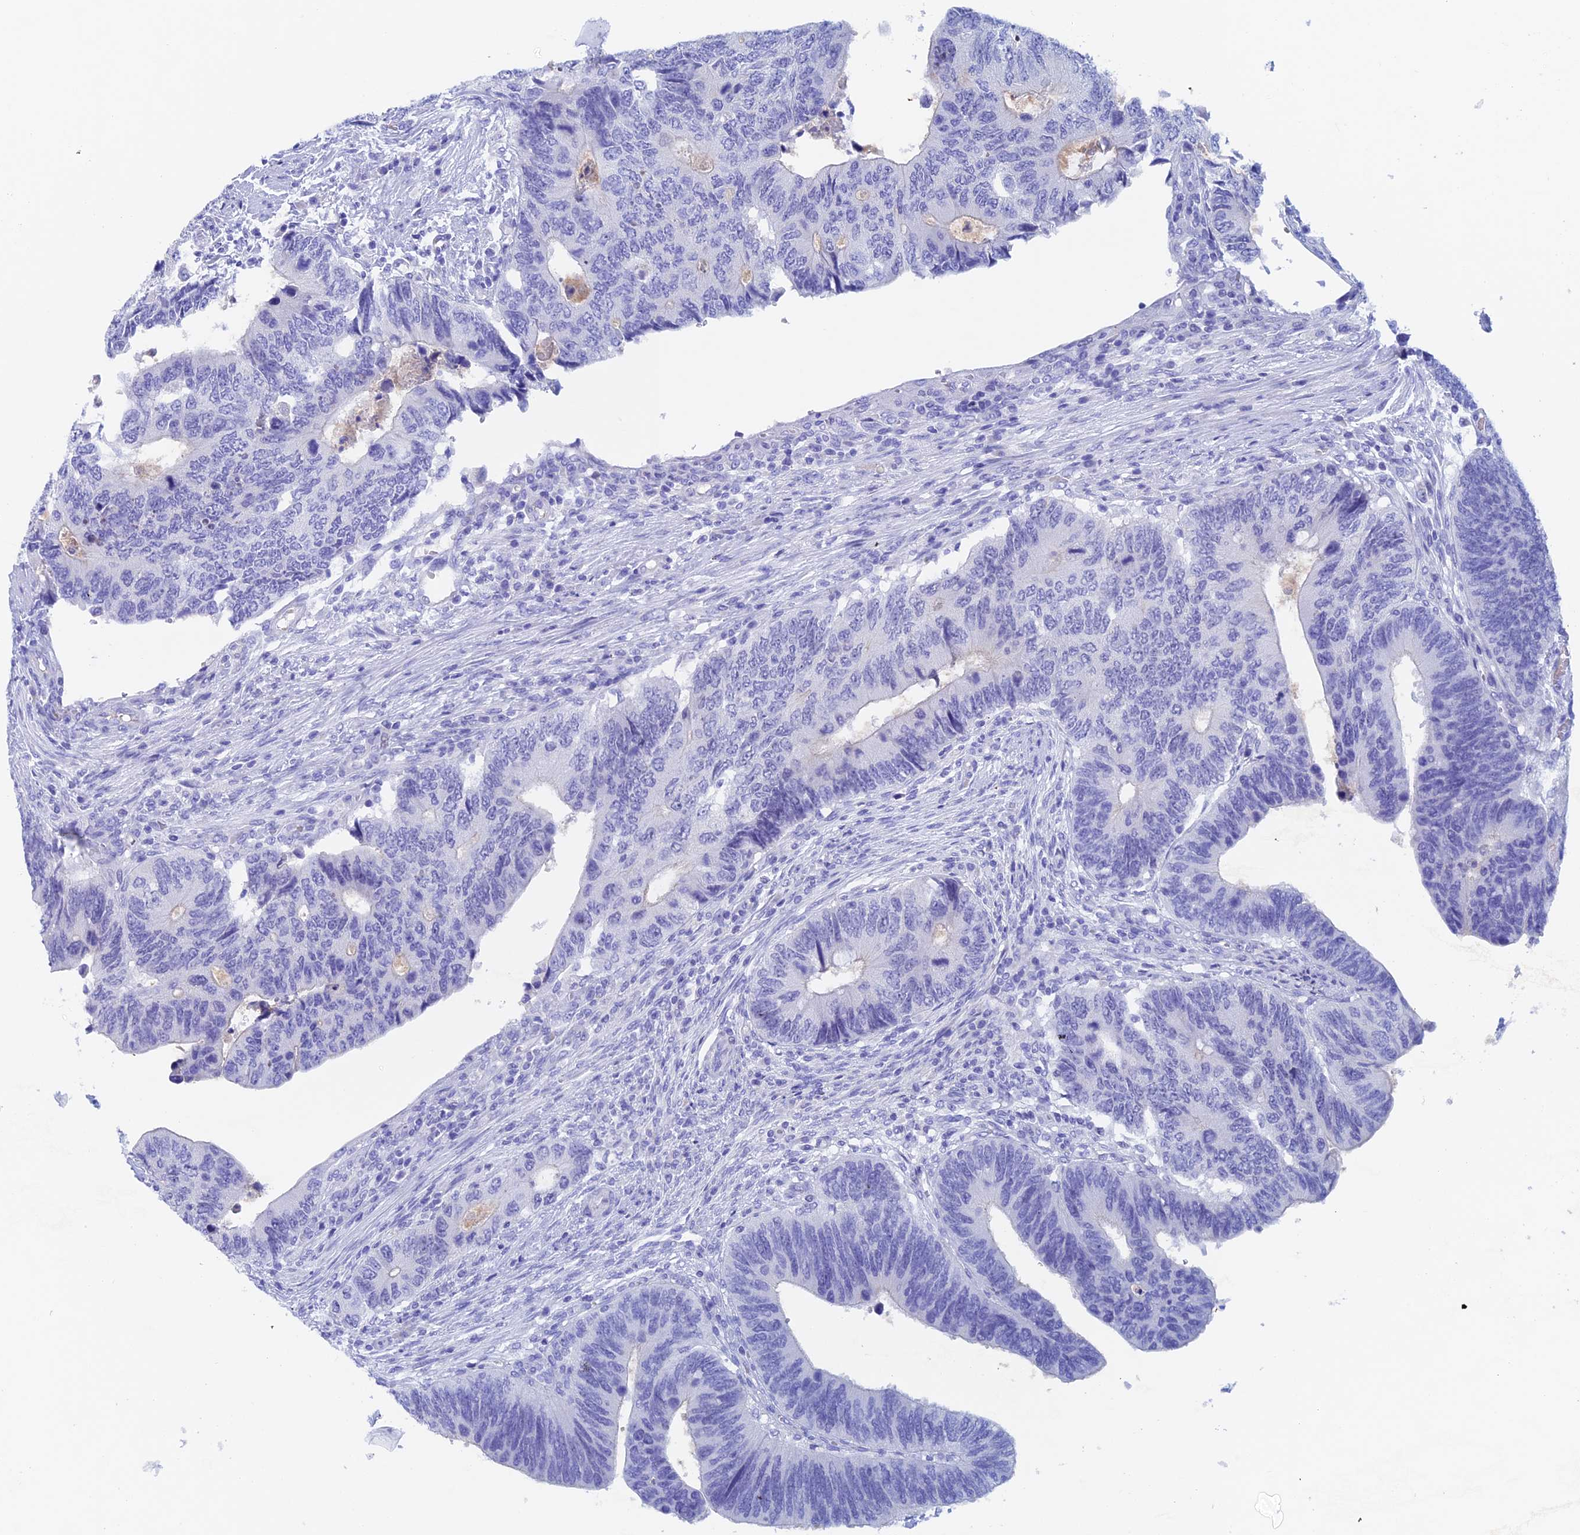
{"staining": {"intensity": "negative", "quantity": "none", "location": "none"}, "tissue": "colorectal cancer", "cell_type": "Tumor cells", "image_type": "cancer", "snomed": [{"axis": "morphology", "description": "Adenocarcinoma, NOS"}, {"axis": "topography", "description": "Colon"}], "caption": "DAB immunohistochemical staining of colorectal cancer (adenocarcinoma) displays no significant positivity in tumor cells.", "gene": "PSMC3IP", "patient": {"sex": "male", "age": 87}}